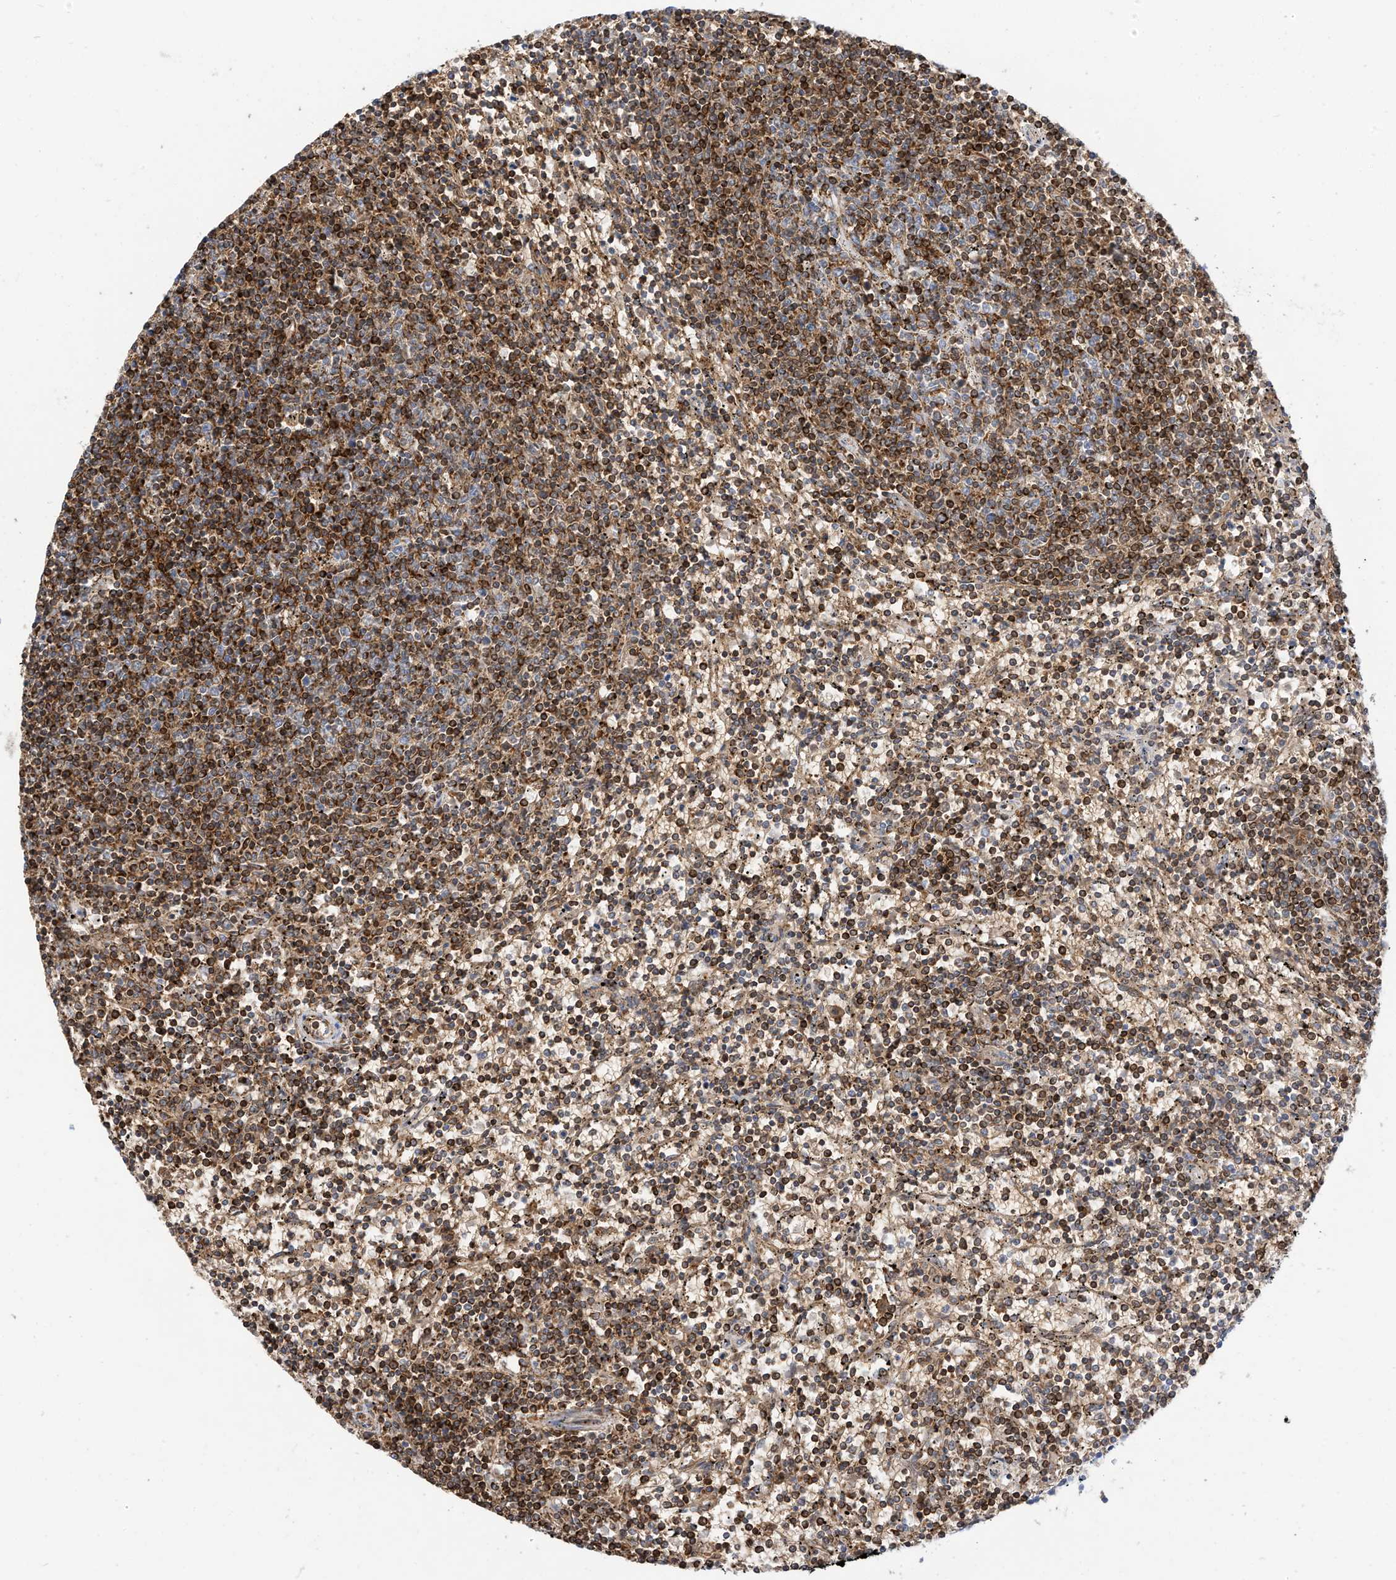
{"staining": {"intensity": "strong", "quantity": "25%-75%", "location": "cytoplasmic/membranous"}, "tissue": "lymphoma", "cell_type": "Tumor cells", "image_type": "cancer", "snomed": [{"axis": "morphology", "description": "Malignant lymphoma, non-Hodgkin's type, Low grade"}, {"axis": "topography", "description": "Spleen"}], "caption": "DAB (3,3'-diaminobenzidine) immunohistochemical staining of lymphoma demonstrates strong cytoplasmic/membranous protein positivity in about 25%-75% of tumor cells. The staining was performed using DAB to visualize the protein expression in brown, while the nuclei were stained in blue with hematoxylin (Magnification: 20x).", "gene": "TXNDC9", "patient": {"sex": "female", "age": 50}}